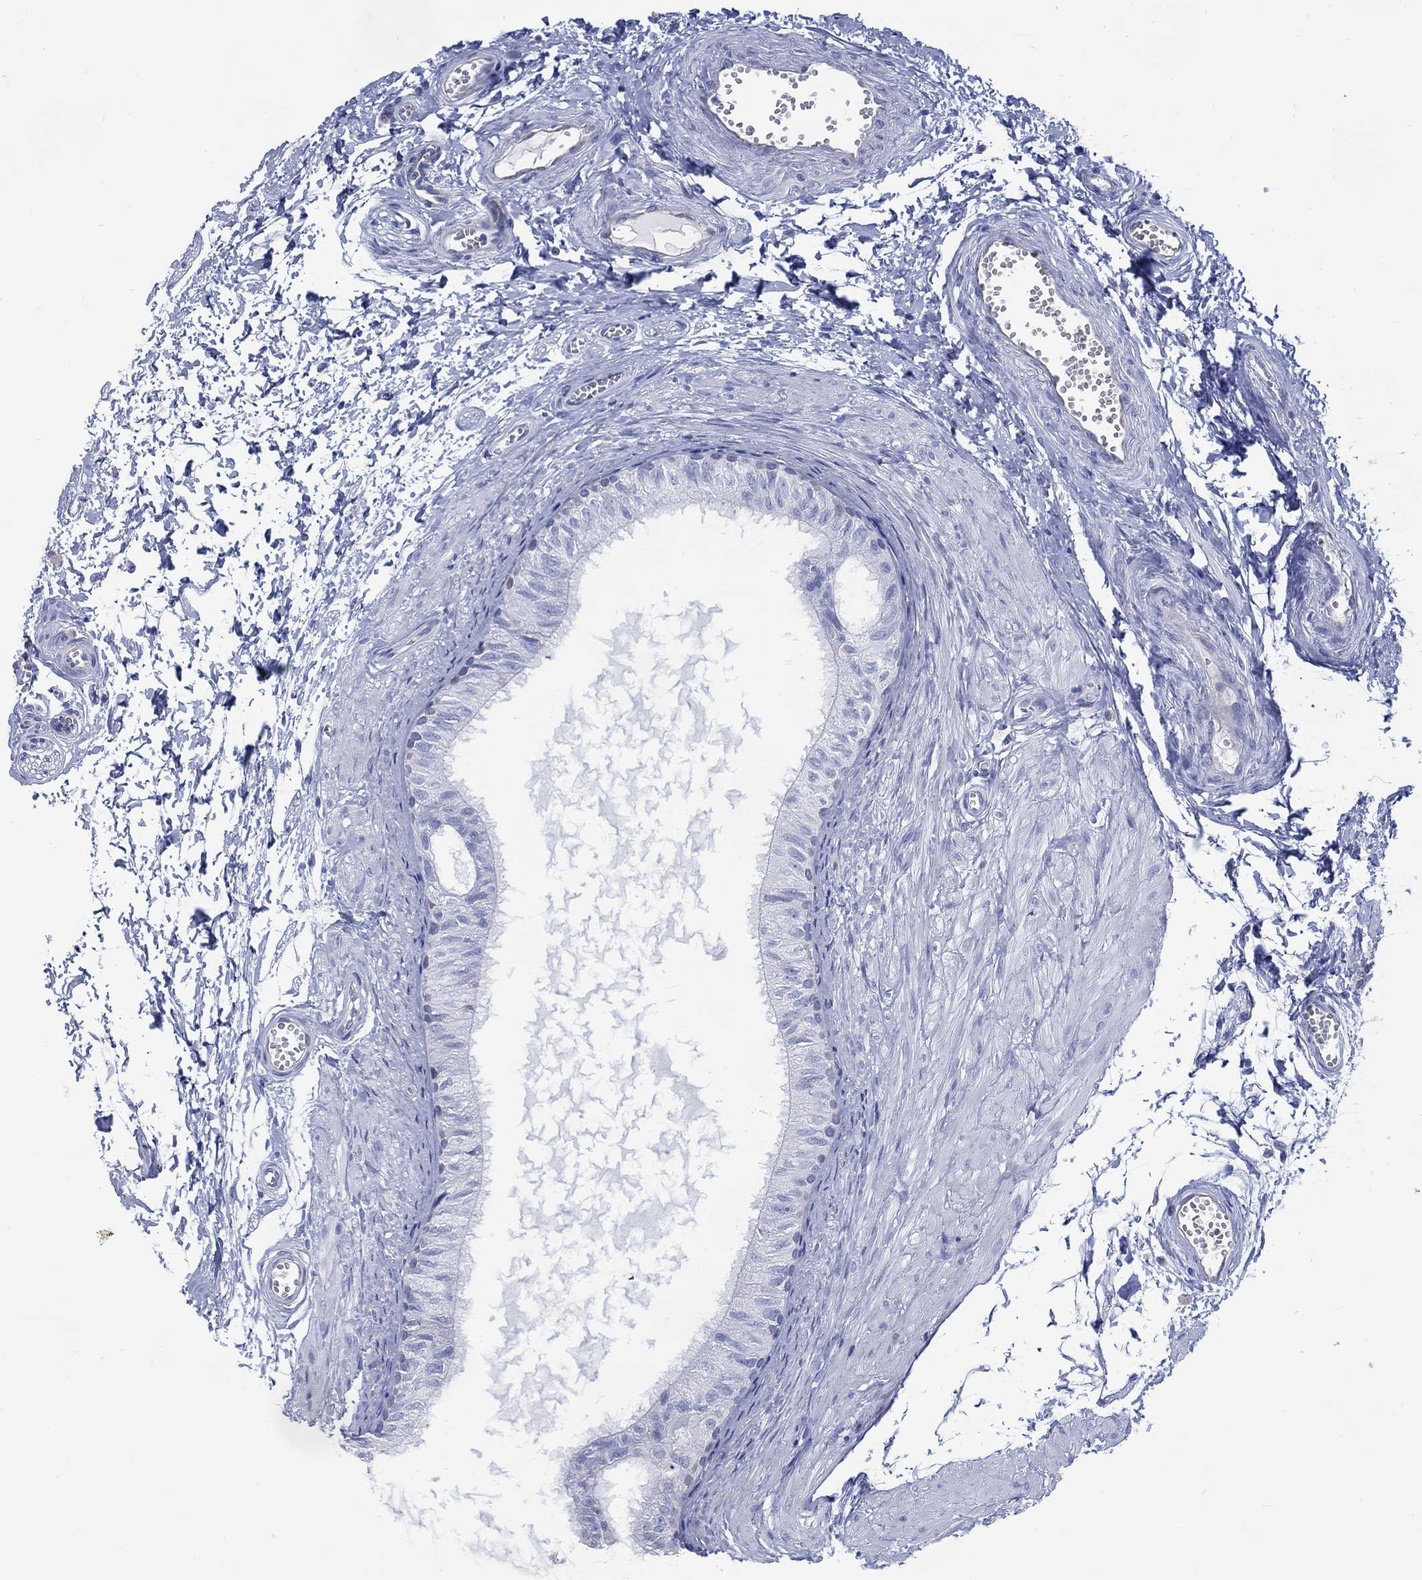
{"staining": {"intensity": "negative", "quantity": "none", "location": "none"}, "tissue": "epididymis", "cell_type": "Glandular cells", "image_type": "normal", "snomed": [{"axis": "morphology", "description": "Normal tissue, NOS"}, {"axis": "topography", "description": "Epididymis"}], "caption": "DAB immunohistochemical staining of benign epididymis demonstrates no significant positivity in glandular cells. (Immunohistochemistry (ihc), brightfield microscopy, high magnification).", "gene": "DDI1", "patient": {"sex": "male", "age": 22}}